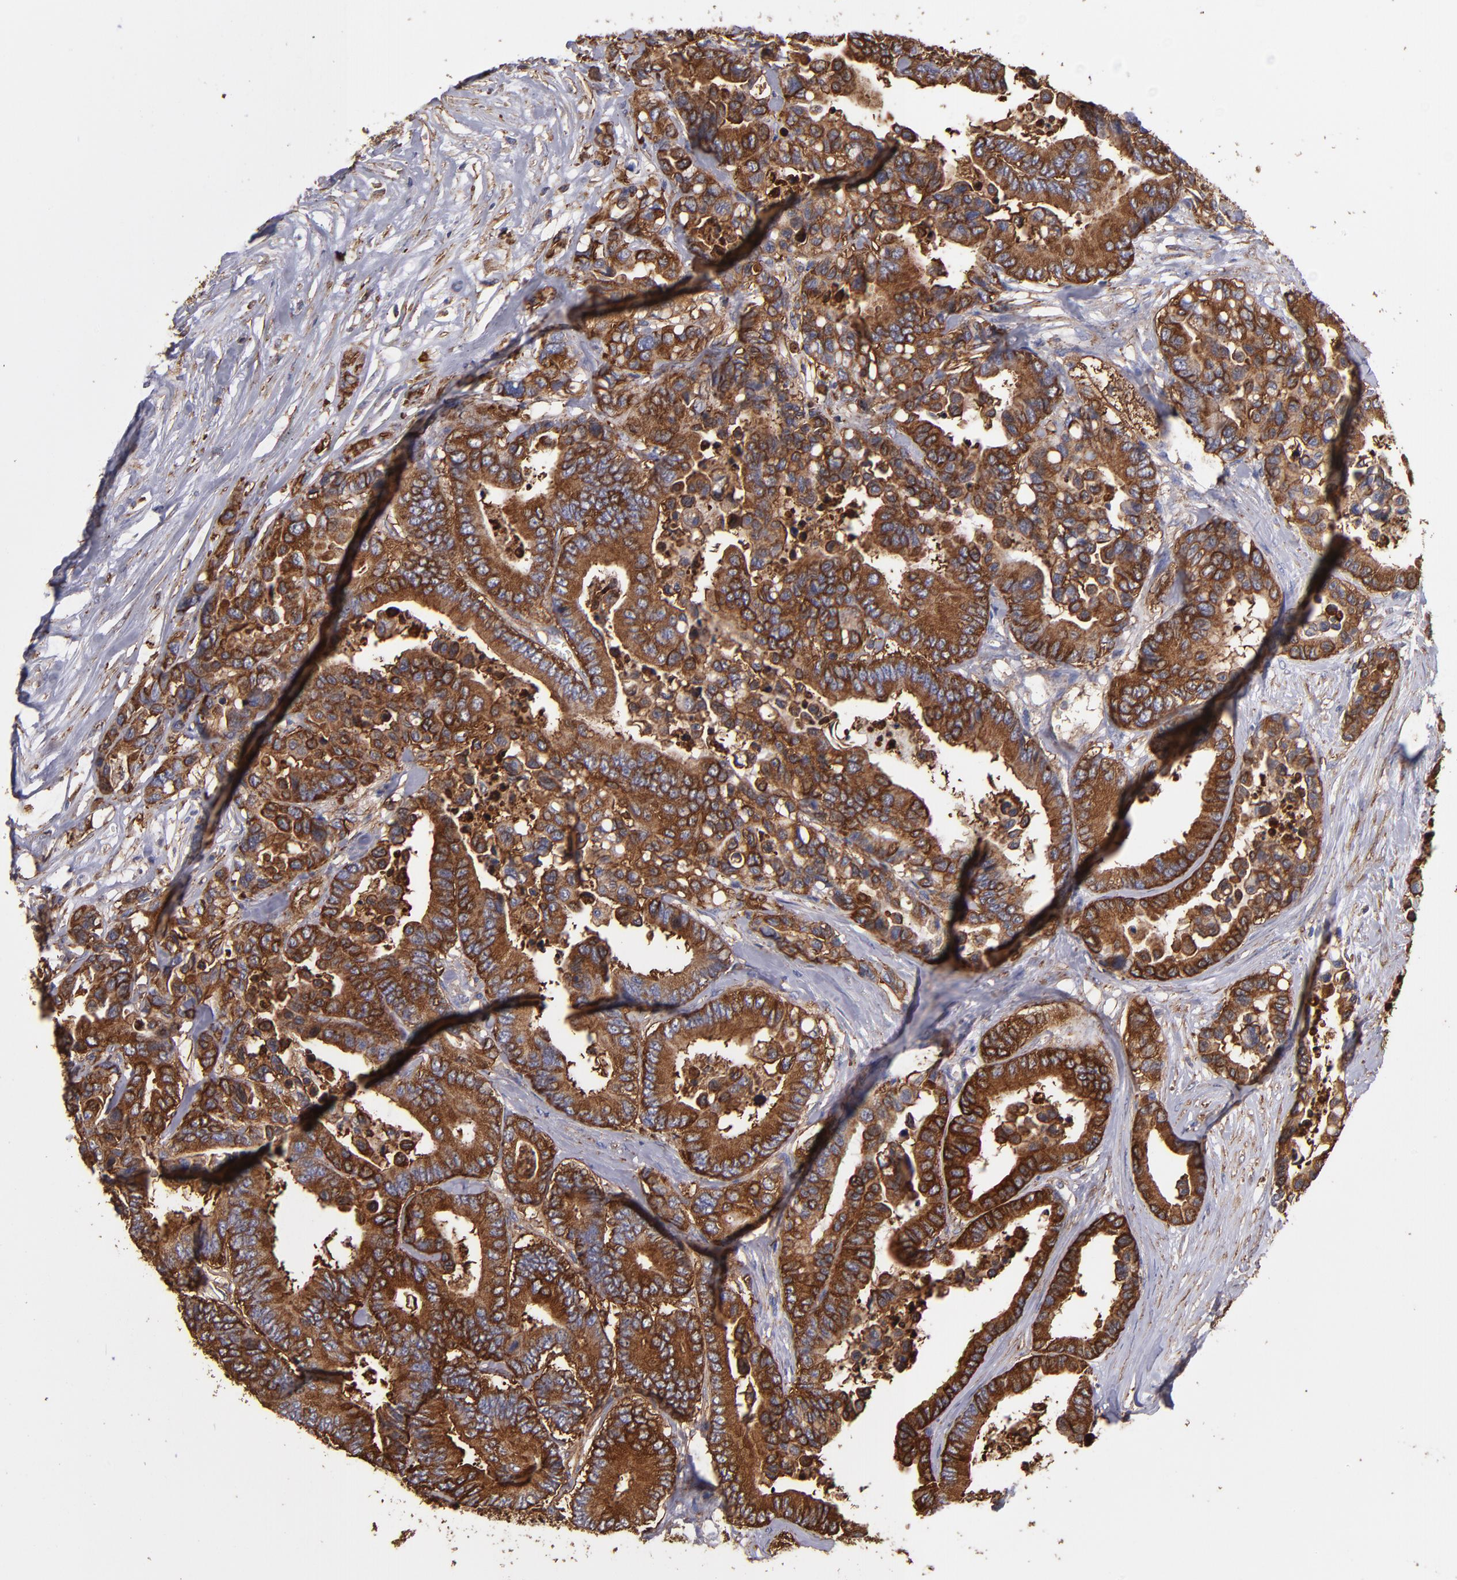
{"staining": {"intensity": "strong", "quantity": ">75%", "location": "cytoplasmic/membranous"}, "tissue": "colorectal cancer", "cell_type": "Tumor cells", "image_type": "cancer", "snomed": [{"axis": "morphology", "description": "Adenocarcinoma, NOS"}, {"axis": "topography", "description": "Colon"}], "caption": "A photomicrograph showing strong cytoplasmic/membranous positivity in approximately >75% of tumor cells in colorectal cancer (adenocarcinoma), as visualized by brown immunohistochemical staining.", "gene": "MVP", "patient": {"sex": "male", "age": 82}}